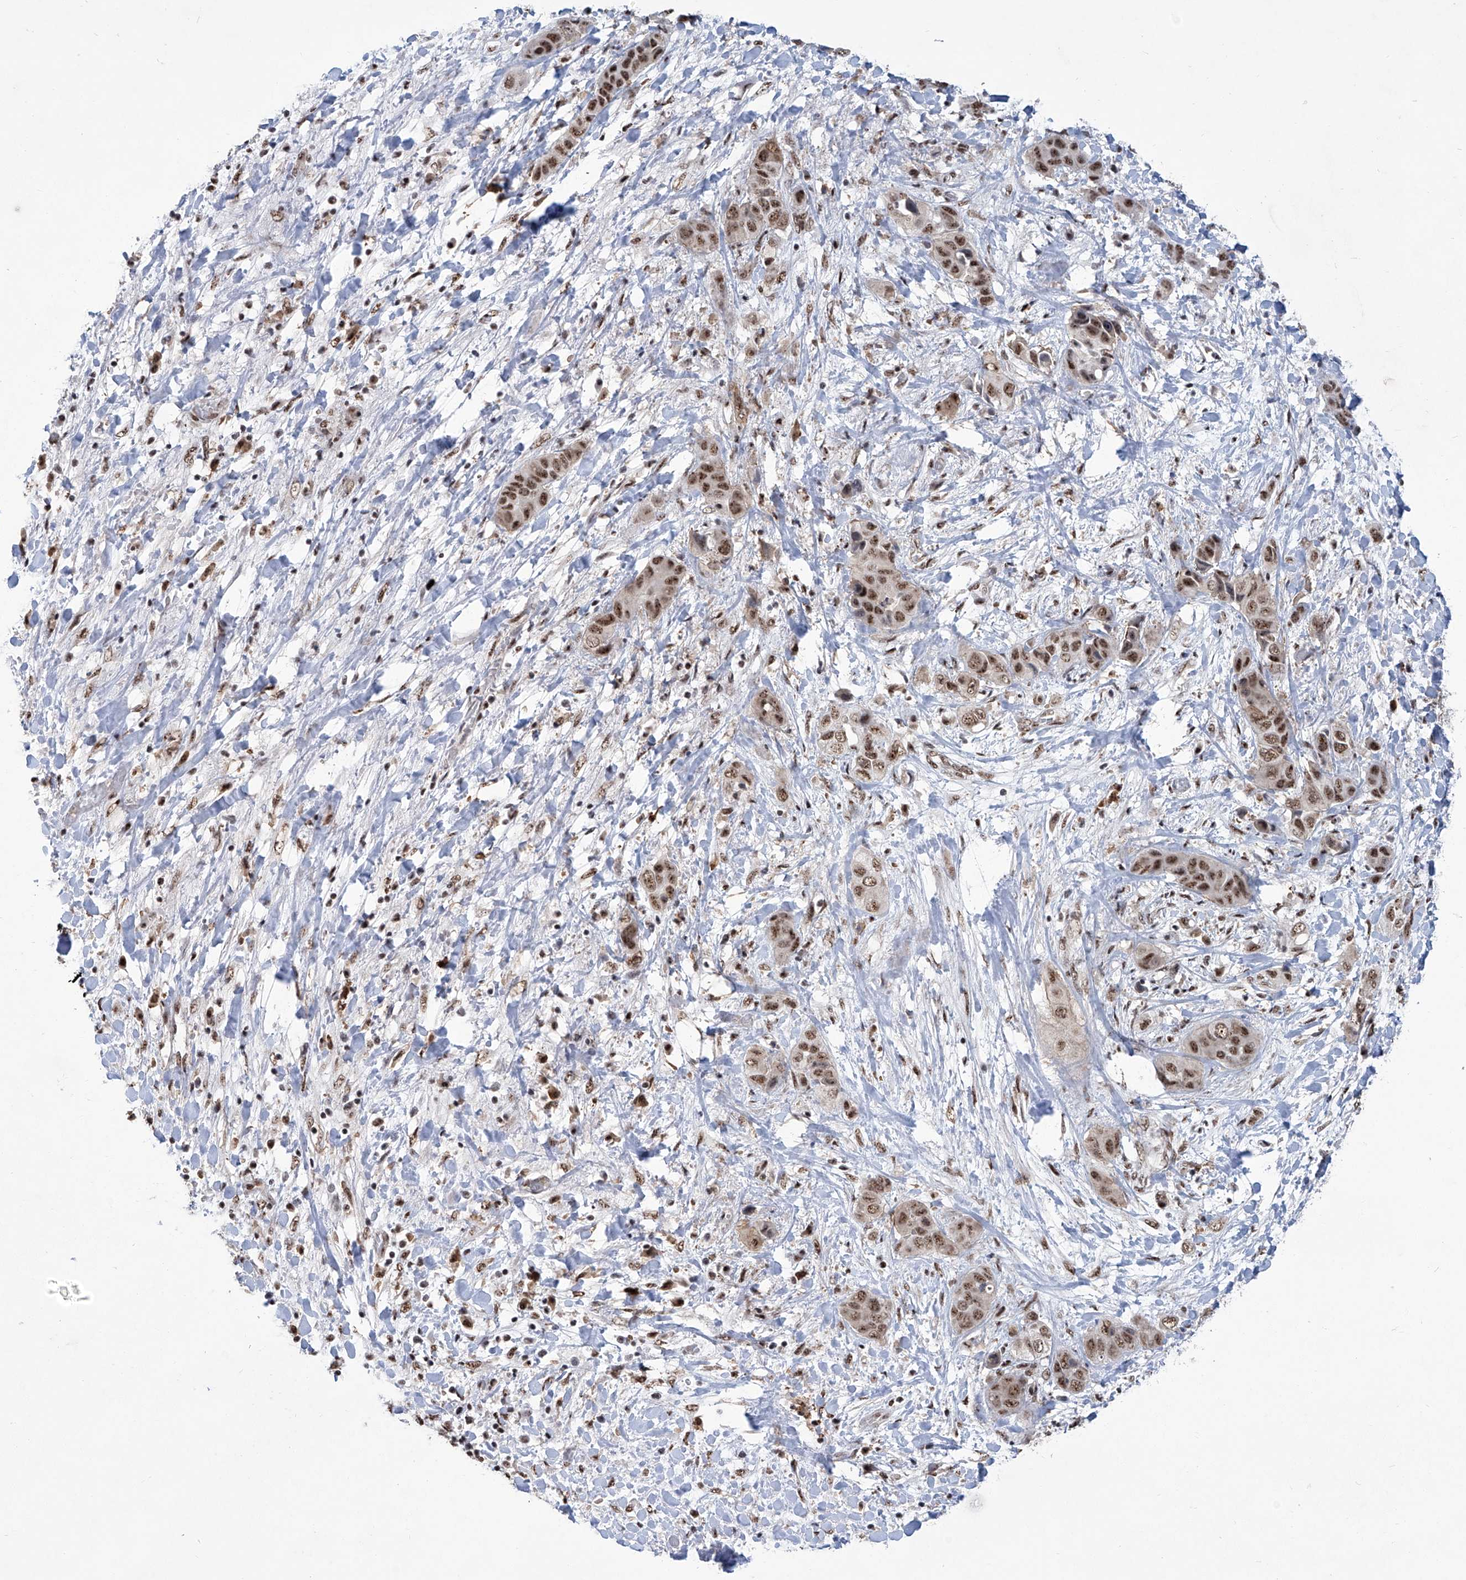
{"staining": {"intensity": "moderate", "quantity": ">75%", "location": "nuclear"}, "tissue": "liver cancer", "cell_type": "Tumor cells", "image_type": "cancer", "snomed": [{"axis": "morphology", "description": "Cholangiocarcinoma"}, {"axis": "topography", "description": "Liver"}], "caption": "Liver cancer (cholangiocarcinoma) stained with a brown dye exhibits moderate nuclear positive positivity in about >75% of tumor cells.", "gene": "FBXL4", "patient": {"sex": "female", "age": 52}}